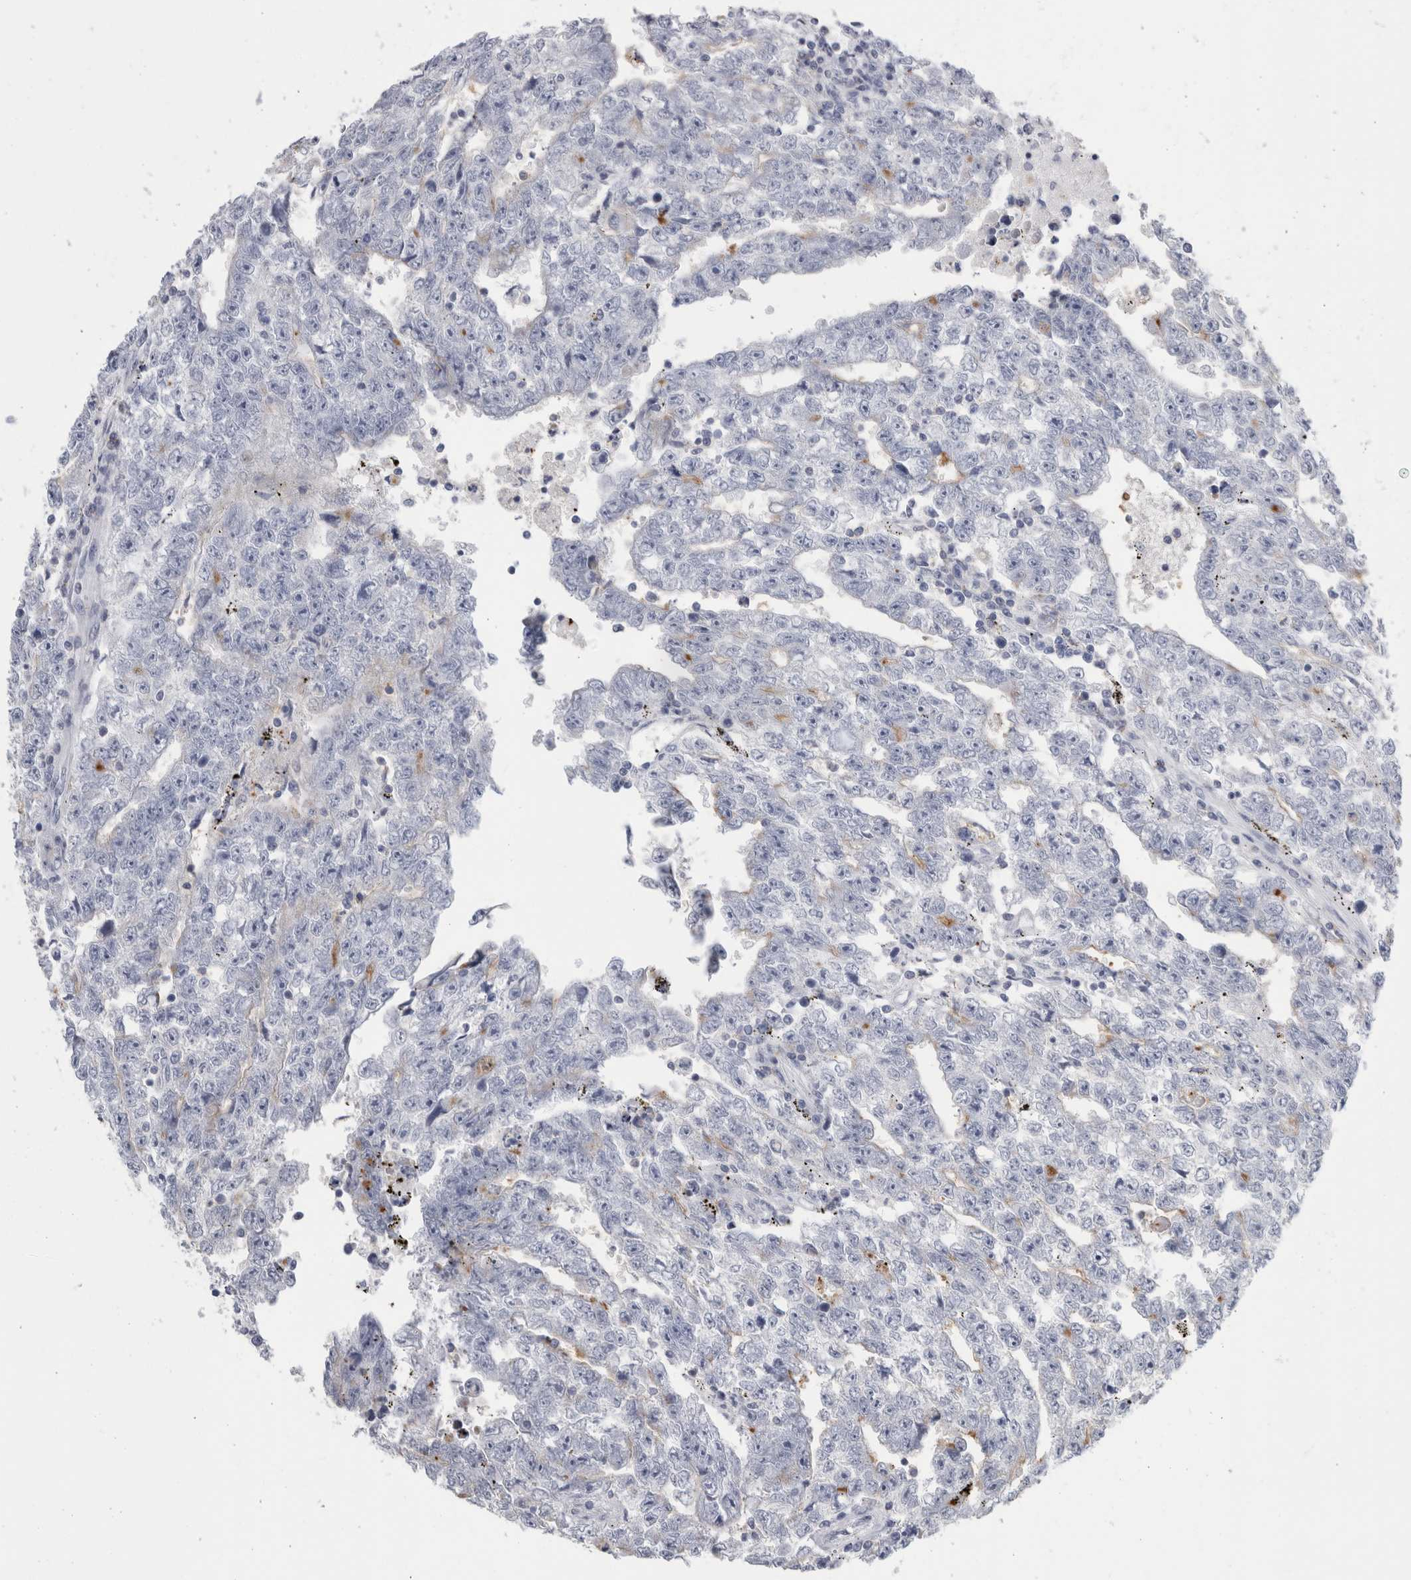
{"staining": {"intensity": "negative", "quantity": "none", "location": "none"}, "tissue": "testis cancer", "cell_type": "Tumor cells", "image_type": "cancer", "snomed": [{"axis": "morphology", "description": "Carcinoma, Embryonal, NOS"}, {"axis": "topography", "description": "Testis"}], "caption": "Protein analysis of testis embryonal carcinoma shows no significant expression in tumor cells.", "gene": "ANKFY1", "patient": {"sex": "male", "age": 25}}